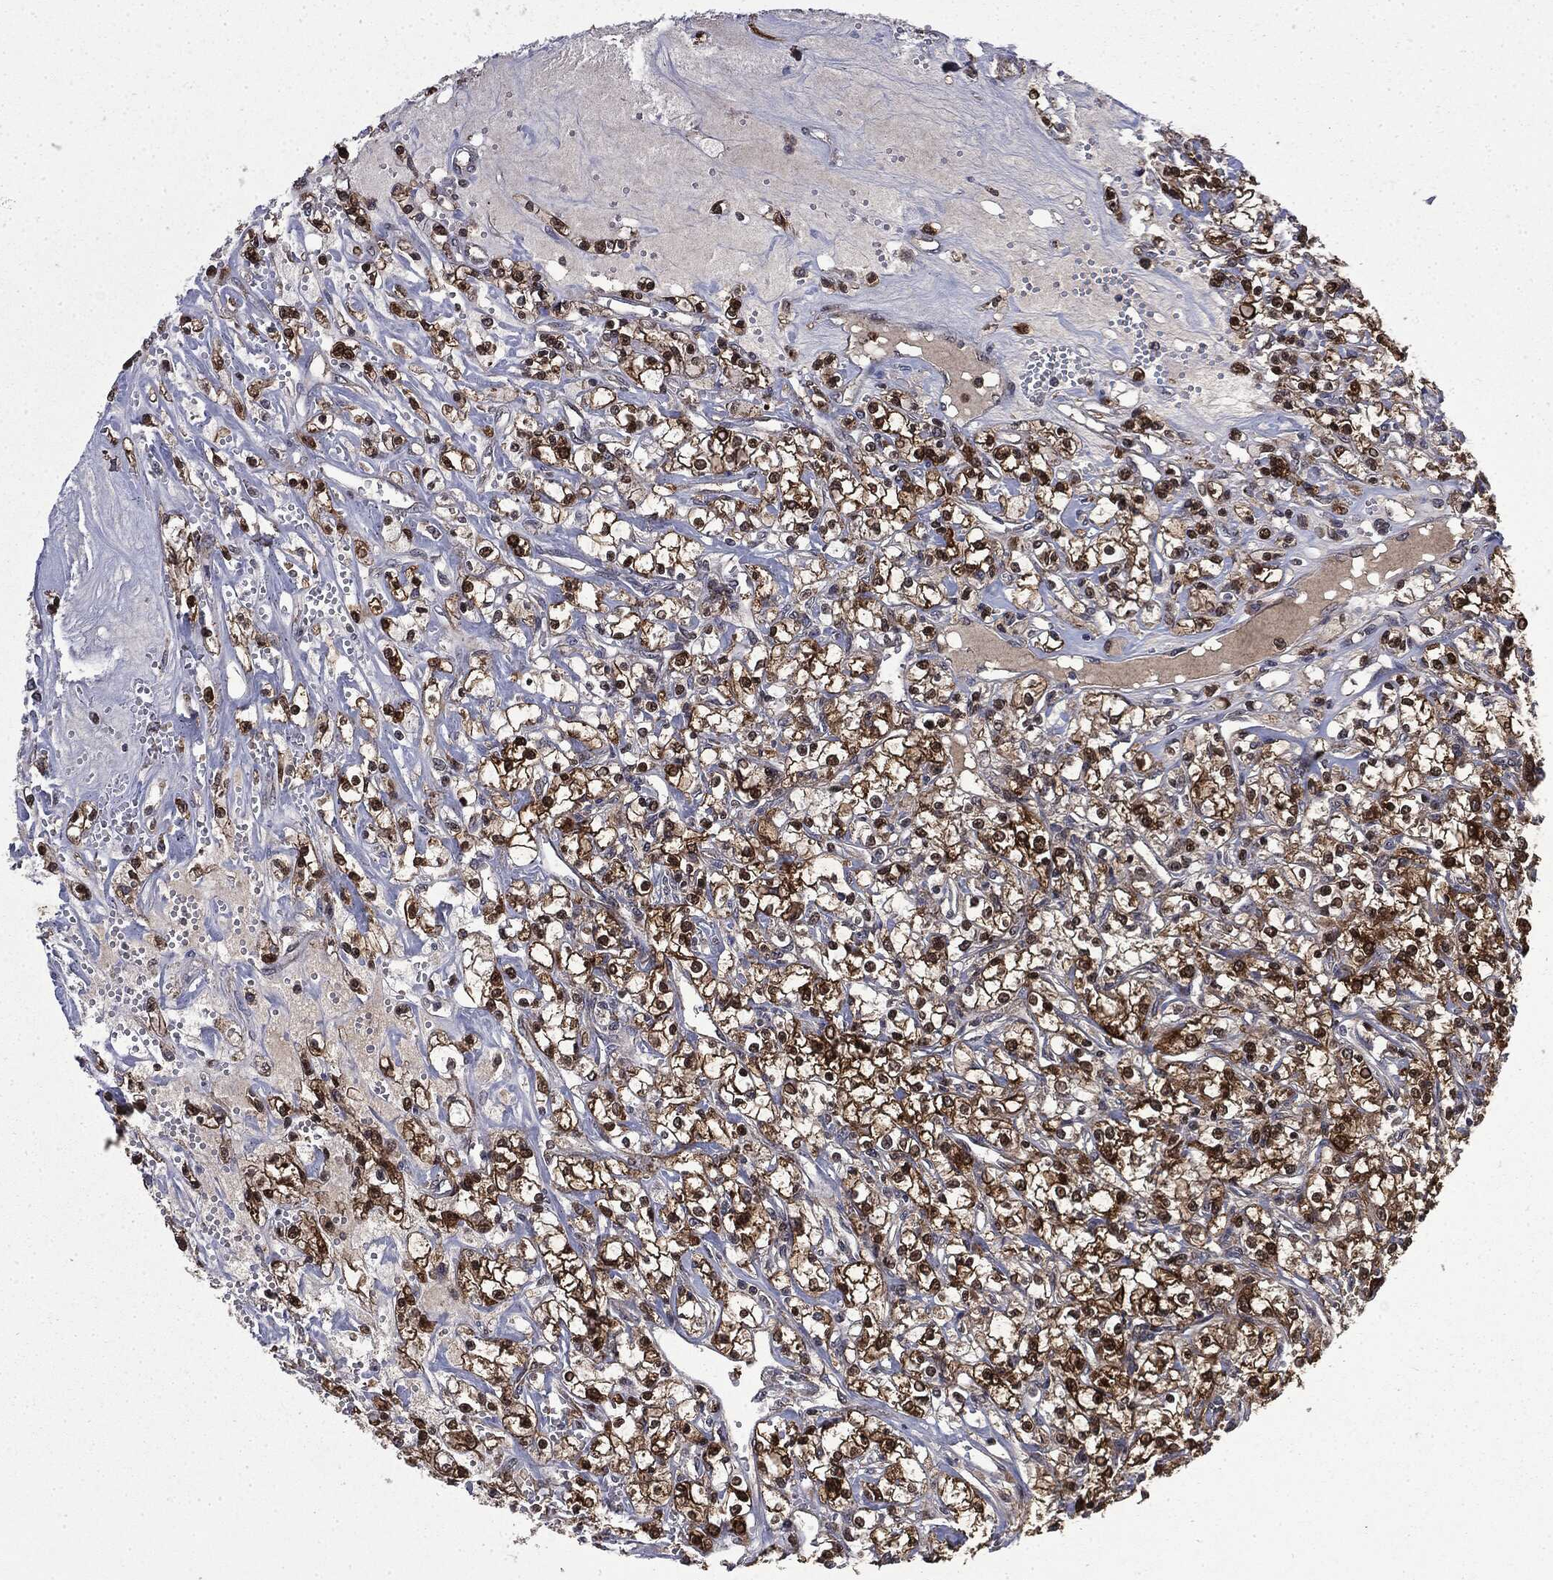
{"staining": {"intensity": "strong", "quantity": ">75%", "location": "cytoplasmic/membranous,nuclear"}, "tissue": "renal cancer", "cell_type": "Tumor cells", "image_type": "cancer", "snomed": [{"axis": "morphology", "description": "Adenocarcinoma, NOS"}, {"axis": "topography", "description": "Kidney"}], "caption": "A photomicrograph showing strong cytoplasmic/membranous and nuclear staining in about >75% of tumor cells in renal adenocarcinoma, as visualized by brown immunohistochemical staining.", "gene": "GPI", "patient": {"sex": "female", "age": 59}}